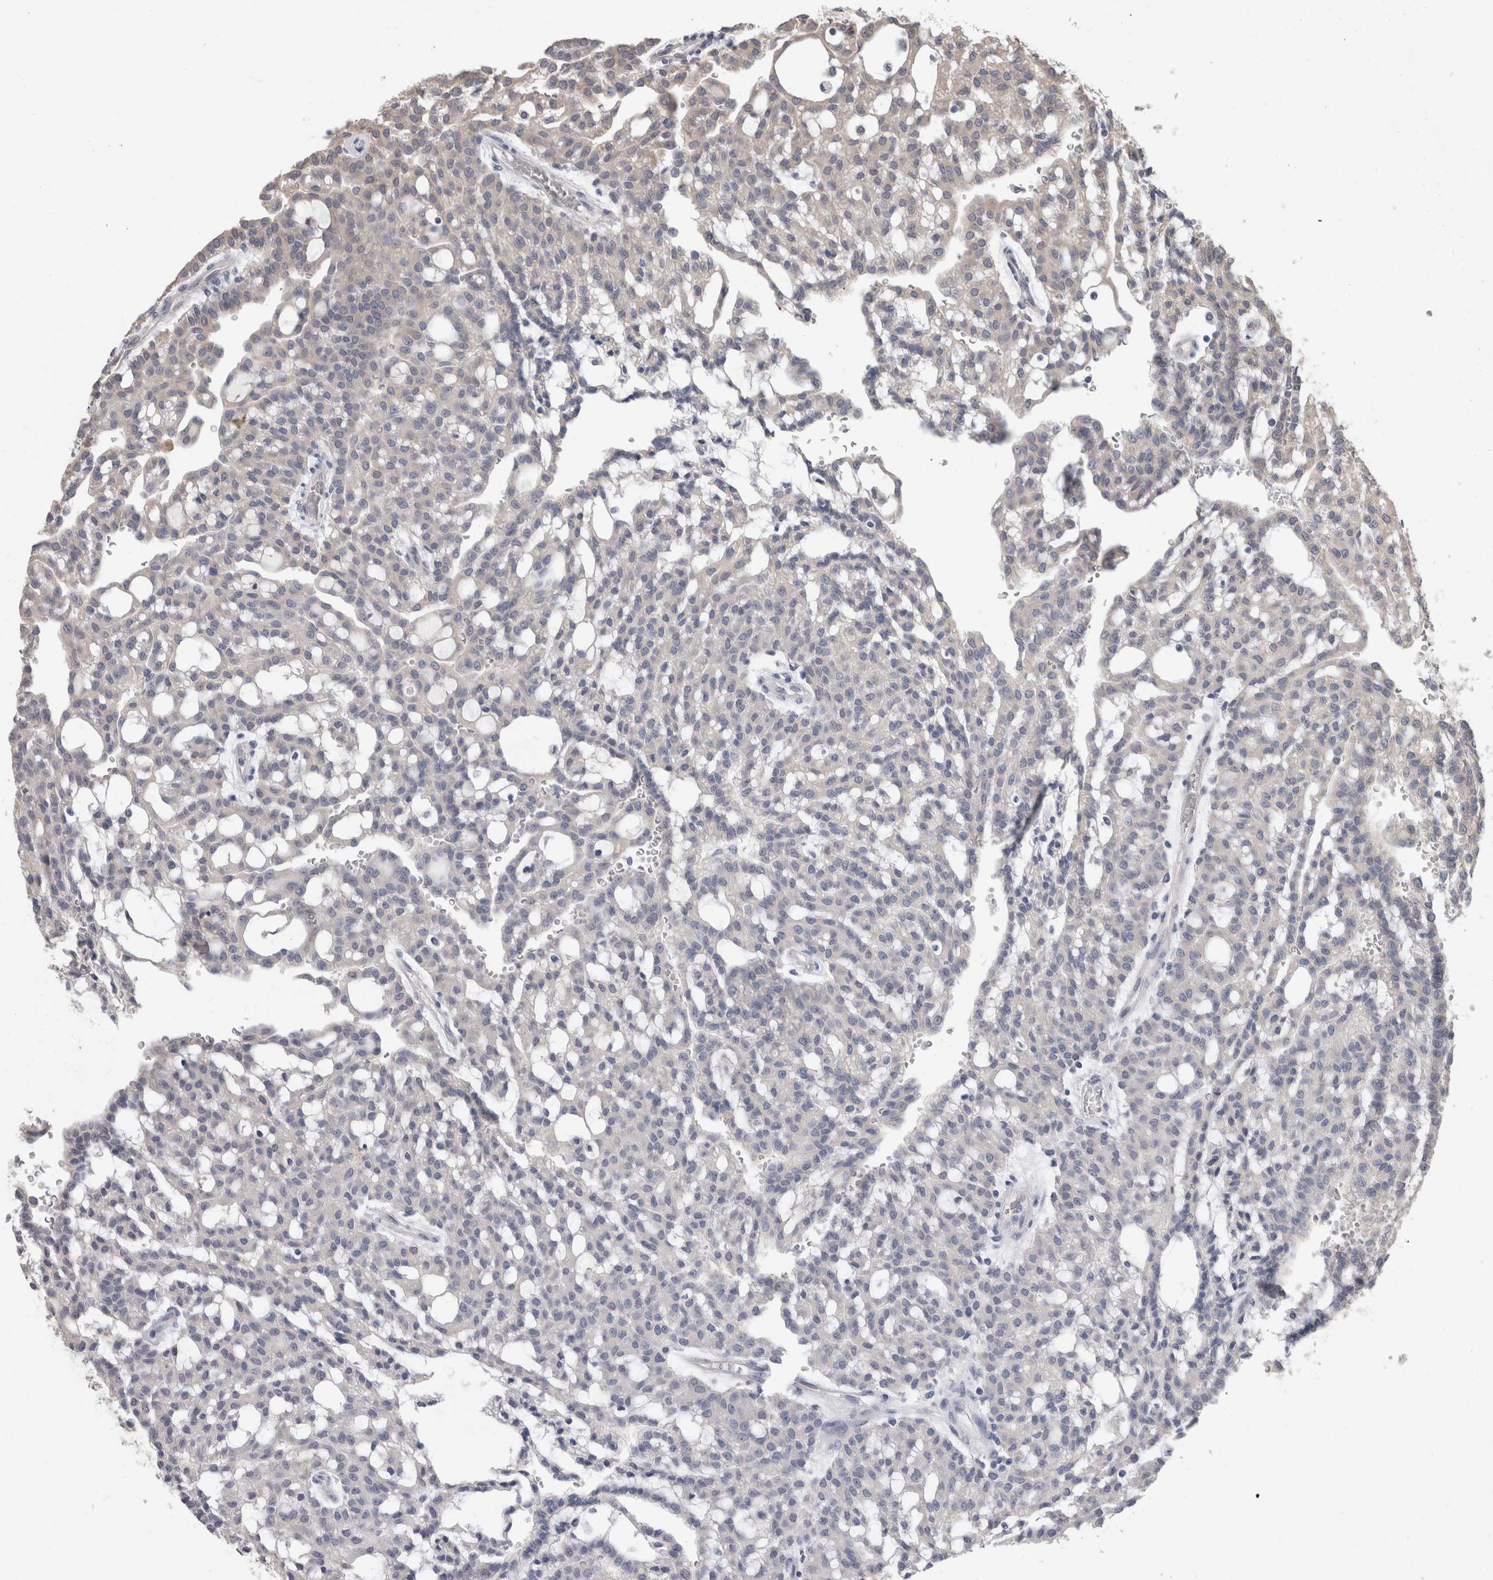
{"staining": {"intensity": "negative", "quantity": "none", "location": "none"}, "tissue": "renal cancer", "cell_type": "Tumor cells", "image_type": "cancer", "snomed": [{"axis": "morphology", "description": "Adenocarcinoma, NOS"}, {"axis": "topography", "description": "Kidney"}], "caption": "A high-resolution image shows IHC staining of renal cancer (adenocarcinoma), which displays no significant positivity in tumor cells.", "gene": "FHOD3", "patient": {"sex": "male", "age": 63}}